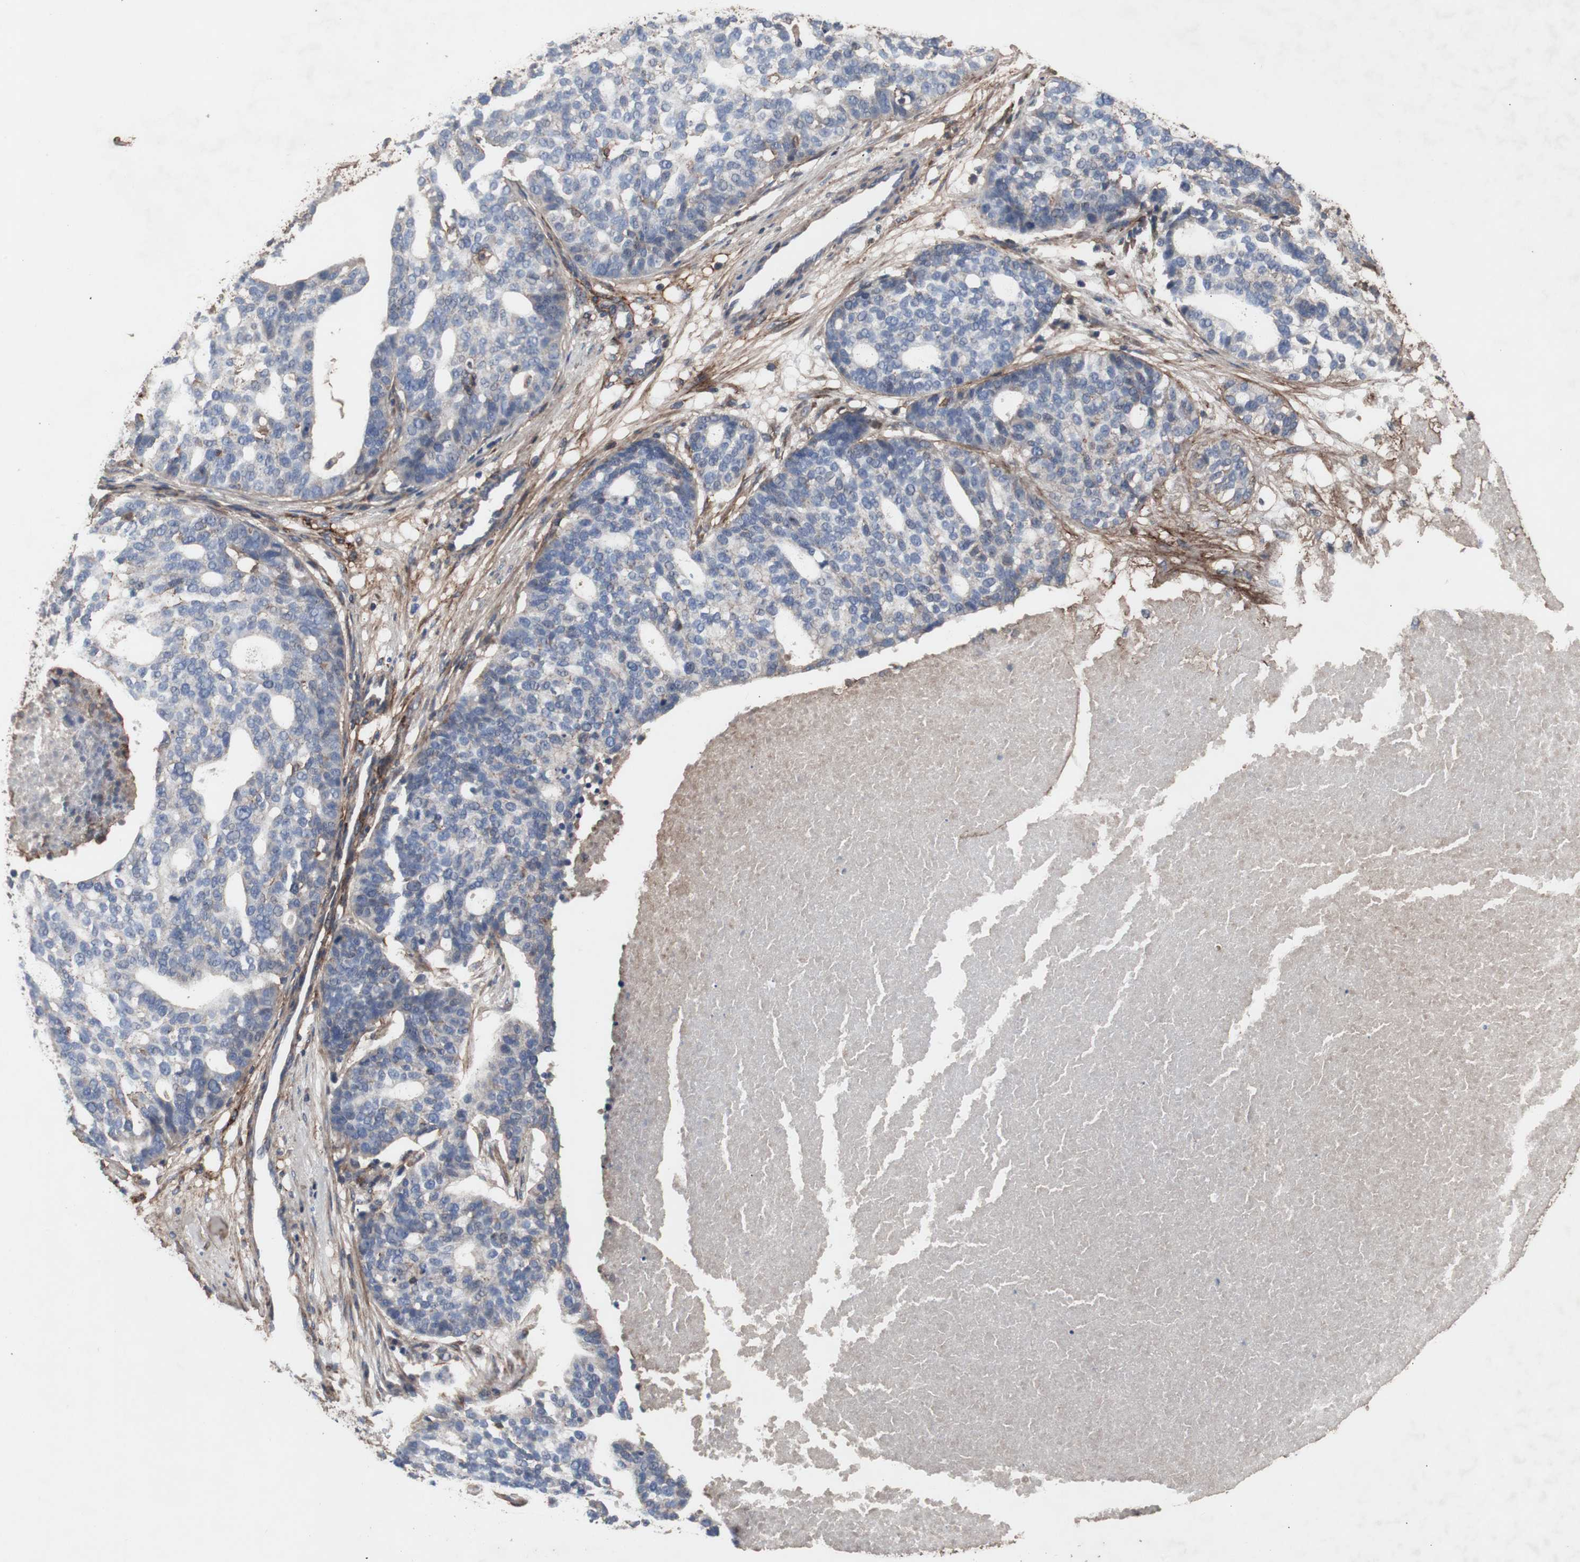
{"staining": {"intensity": "negative", "quantity": "none", "location": "none"}, "tissue": "ovarian cancer", "cell_type": "Tumor cells", "image_type": "cancer", "snomed": [{"axis": "morphology", "description": "Cystadenocarcinoma, serous, NOS"}, {"axis": "topography", "description": "Ovary"}], "caption": "Tumor cells show no significant expression in ovarian cancer.", "gene": "COL6A2", "patient": {"sex": "female", "age": 59}}